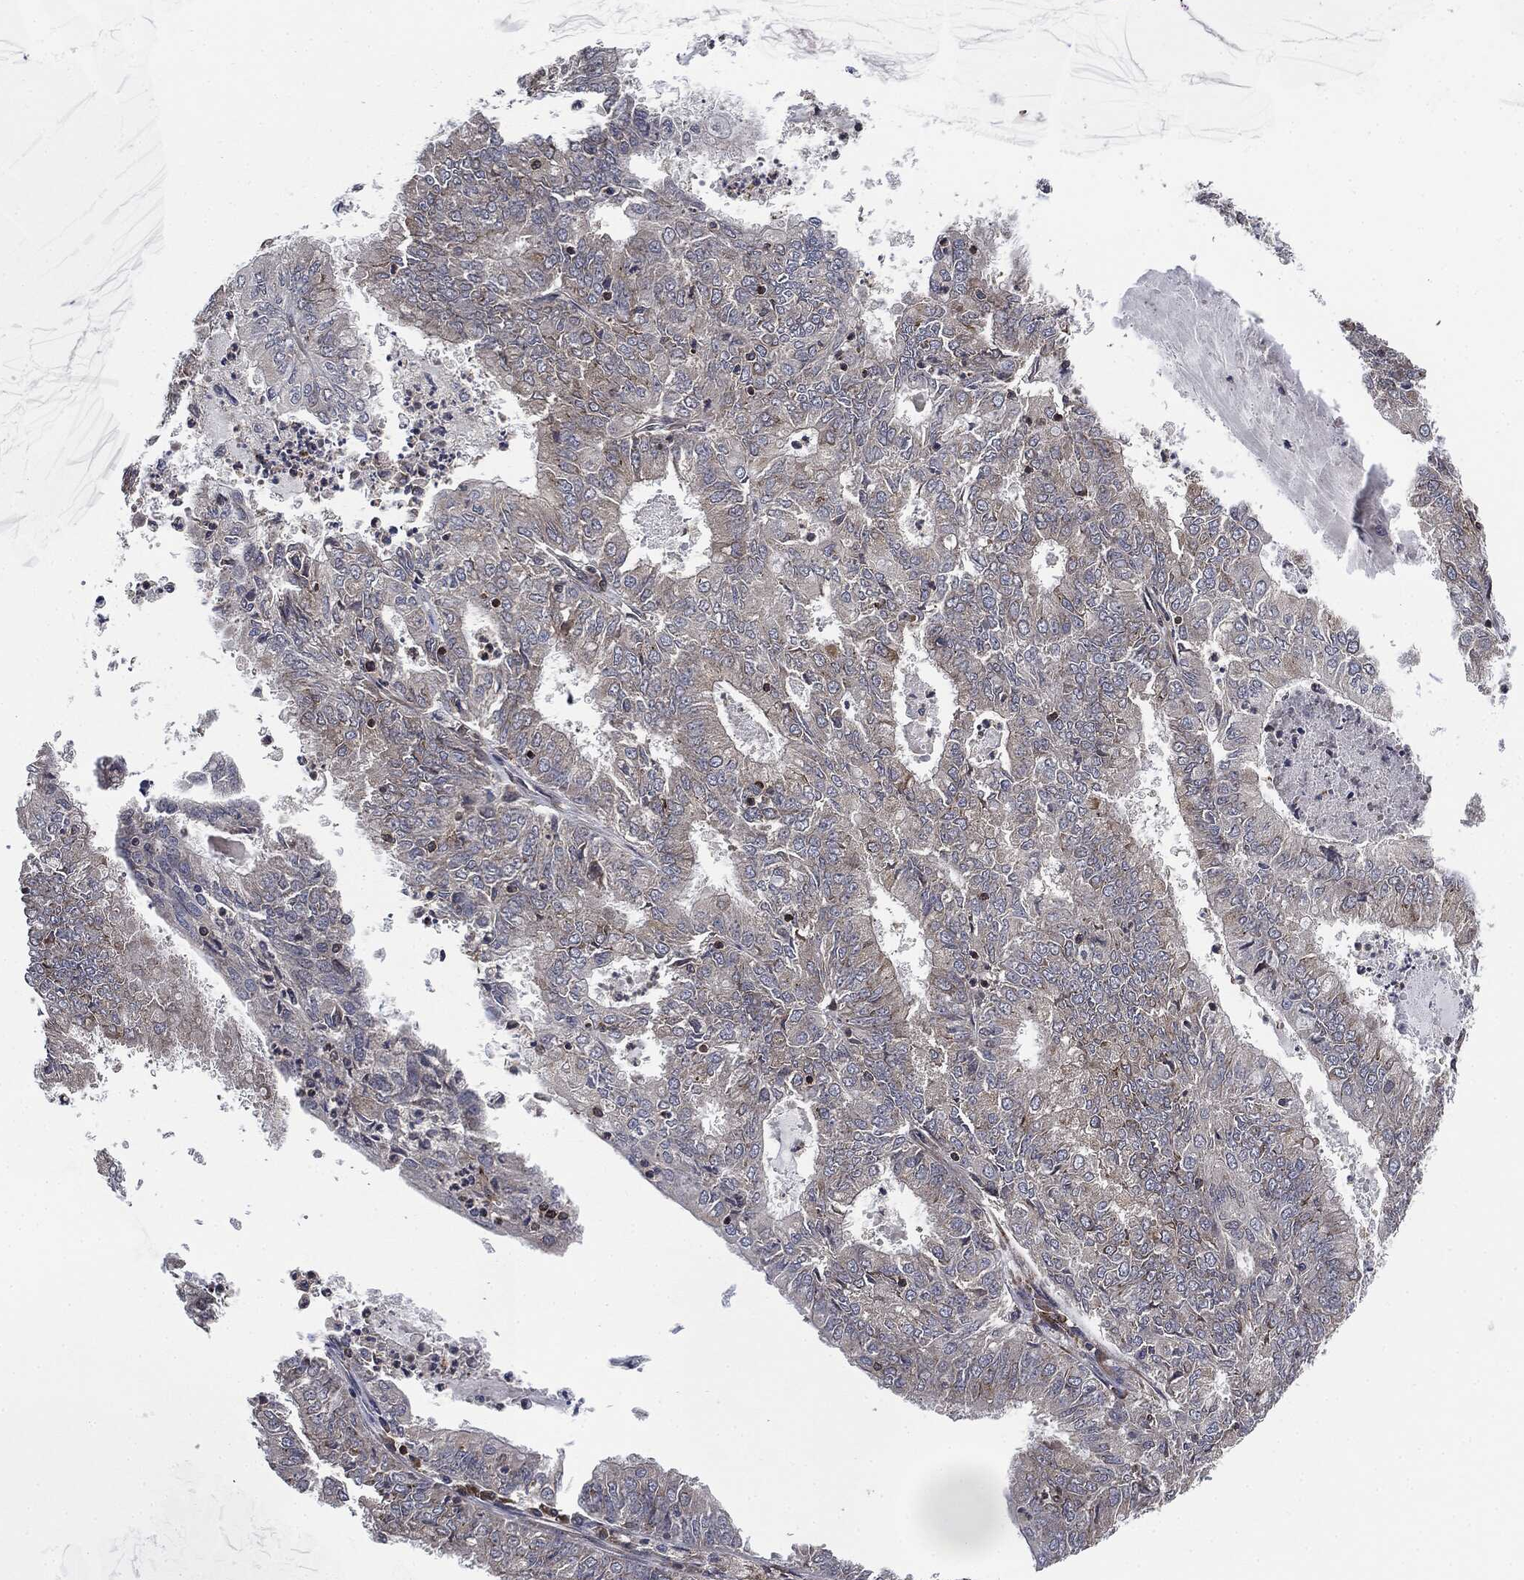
{"staining": {"intensity": "negative", "quantity": "none", "location": "none"}, "tissue": "endometrial cancer", "cell_type": "Tumor cells", "image_type": "cancer", "snomed": [{"axis": "morphology", "description": "Adenocarcinoma, NOS"}, {"axis": "topography", "description": "Endometrium"}], "caption": "Immunohistochemistry (IHC) histopathology image of adenocarcinoma (endometrial) stained for a protein (brown), which demonstrates no staining in tumor cells. (Brightfield microscopy of DAB IHC at high magnification).", "gene": "UBR1", "patient": {"sex": "female", "age": 57}}